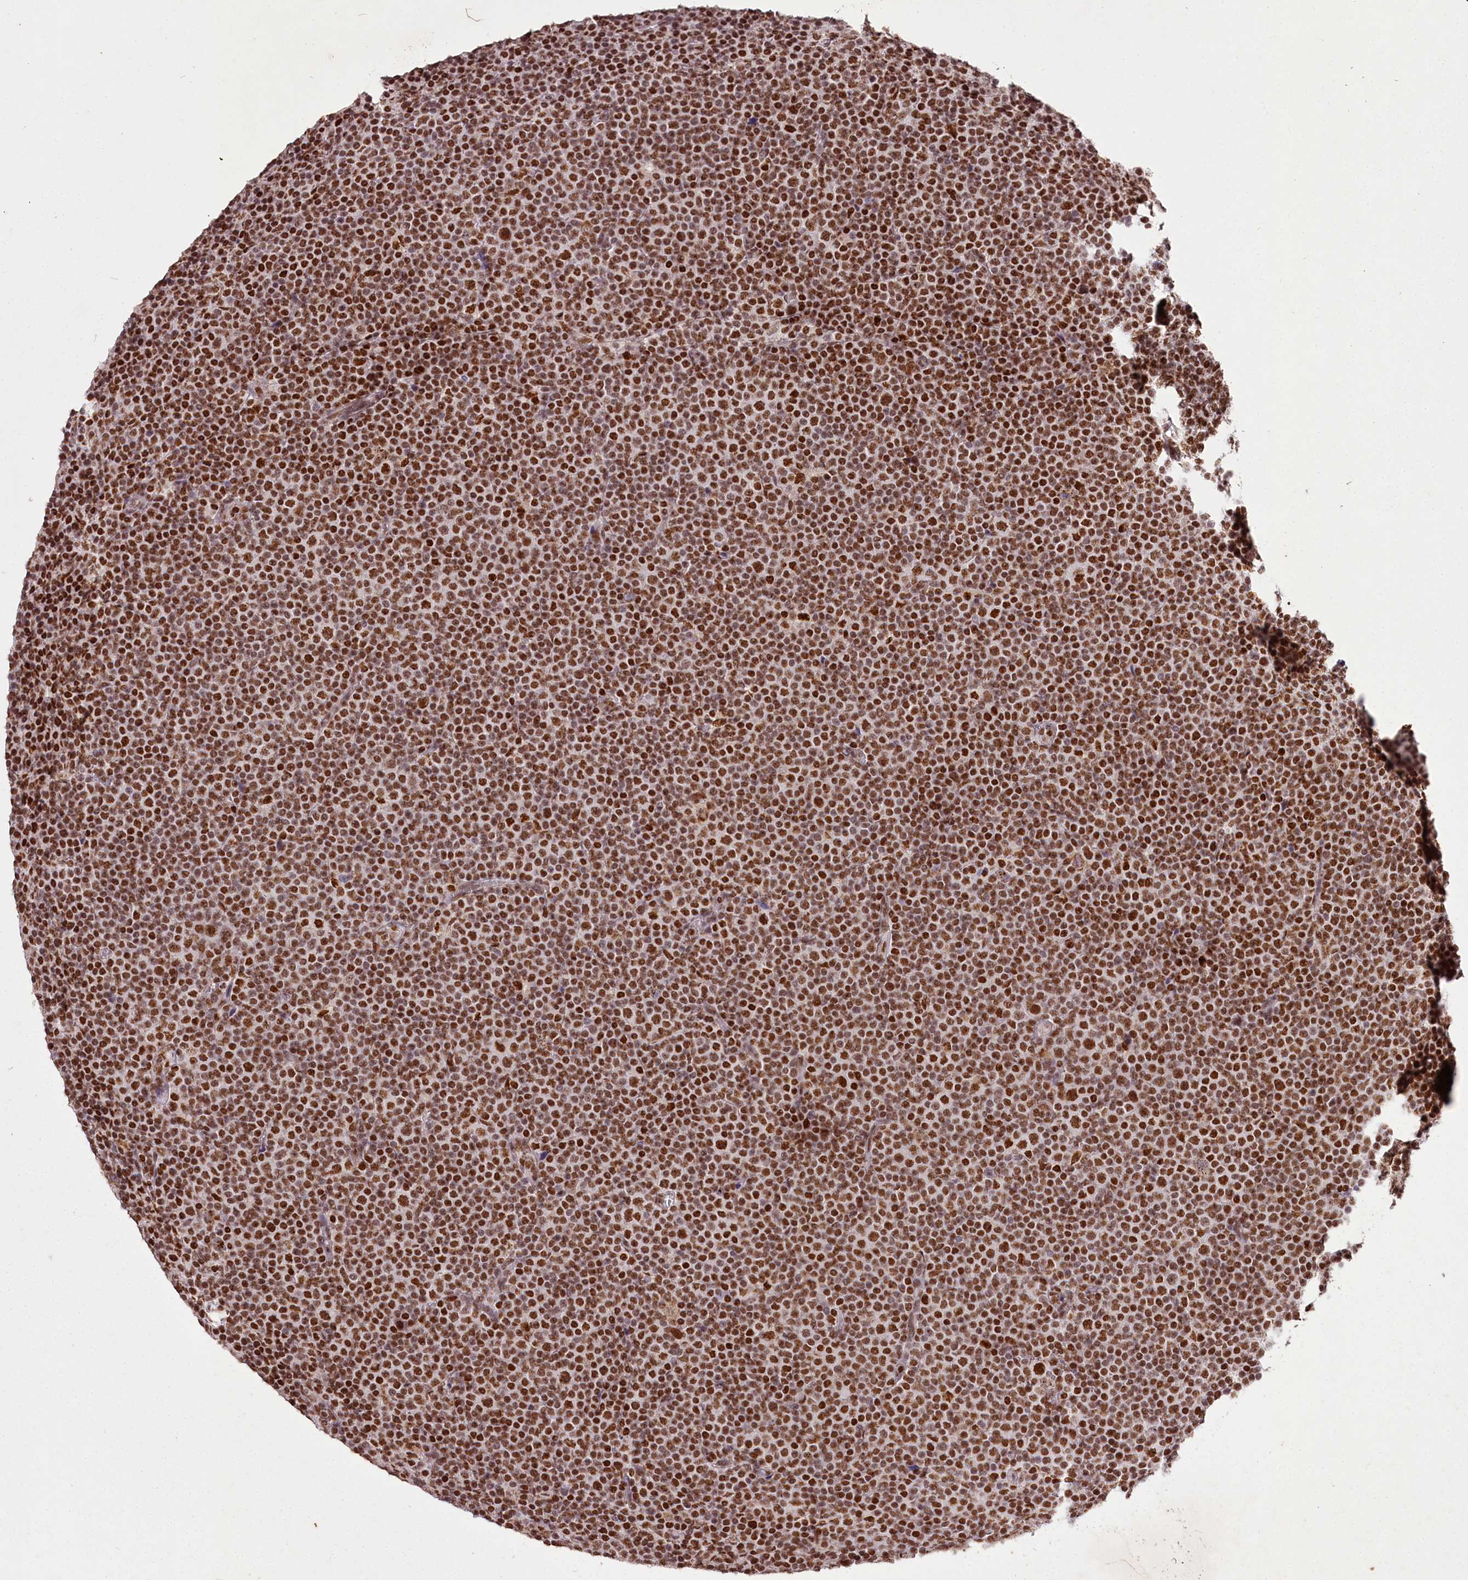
{"staining": {"intensity": "strong", "quantity": ">75%", "location": "nuclear"}, "tissue": "lymphoma", "cell_type": "Tumor cells", "image_type": "cancer", "snomed": [{"axis": "morphology", "description": "Malignant lymphoma, non-Hodgkin's type, Low grade"}, {"axis": "topography", "description": "Lymph node"}], "caption": "Brown immunohistochemical staining in human lymphoma shows strong nuclear expression in approximately >75% of tumor cells.", "gene": "PSPC1", "patient": {"sex": "female", "age": 67}}